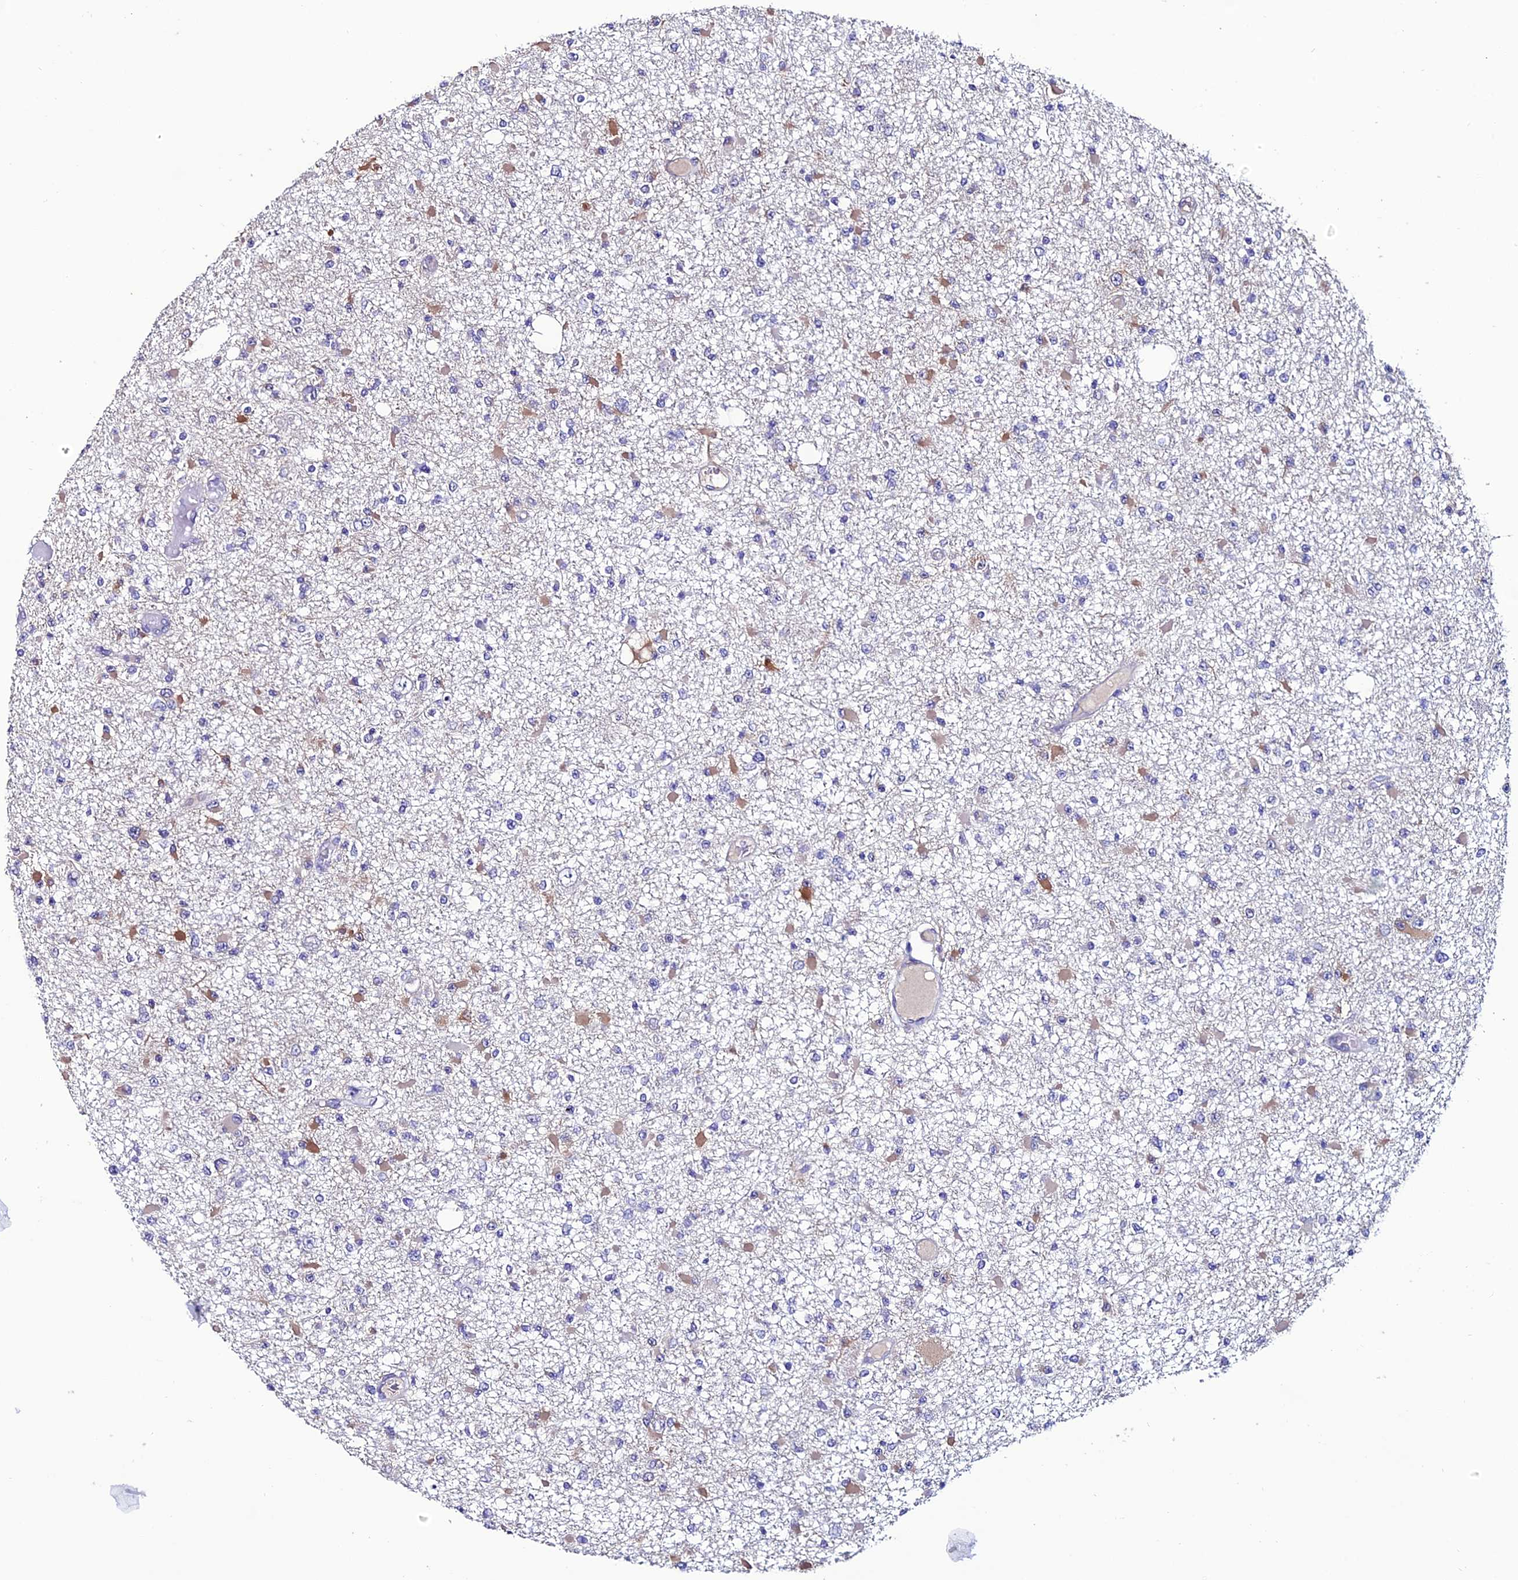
{"staining": {"intensity": "moderate", "quantity": "<25%", "location": "cytoplasmic/membranous"}, "tissue": "glioma", "cell_type": "Tumor cells", "image_type": "cancer", "snomed": [{"axis": "morphology", "description": "Glioma, malignant, Low grade"}, {"axis": "topography", "description": "Brain"}], "caption": "Immunohistochemistry staining of glioma, which displays low levels of moderate cytoplasmic/membranous staining in about <25% of tumor cells indicating moderate cytoplasmic/membranous protein positivity. The staining was performed using DAB (brown) for protein detection and nuclei were counterstained in hematoxylin (blue).", "gene": "FZD8", "patient": {"sex": "female", "age": 22}}